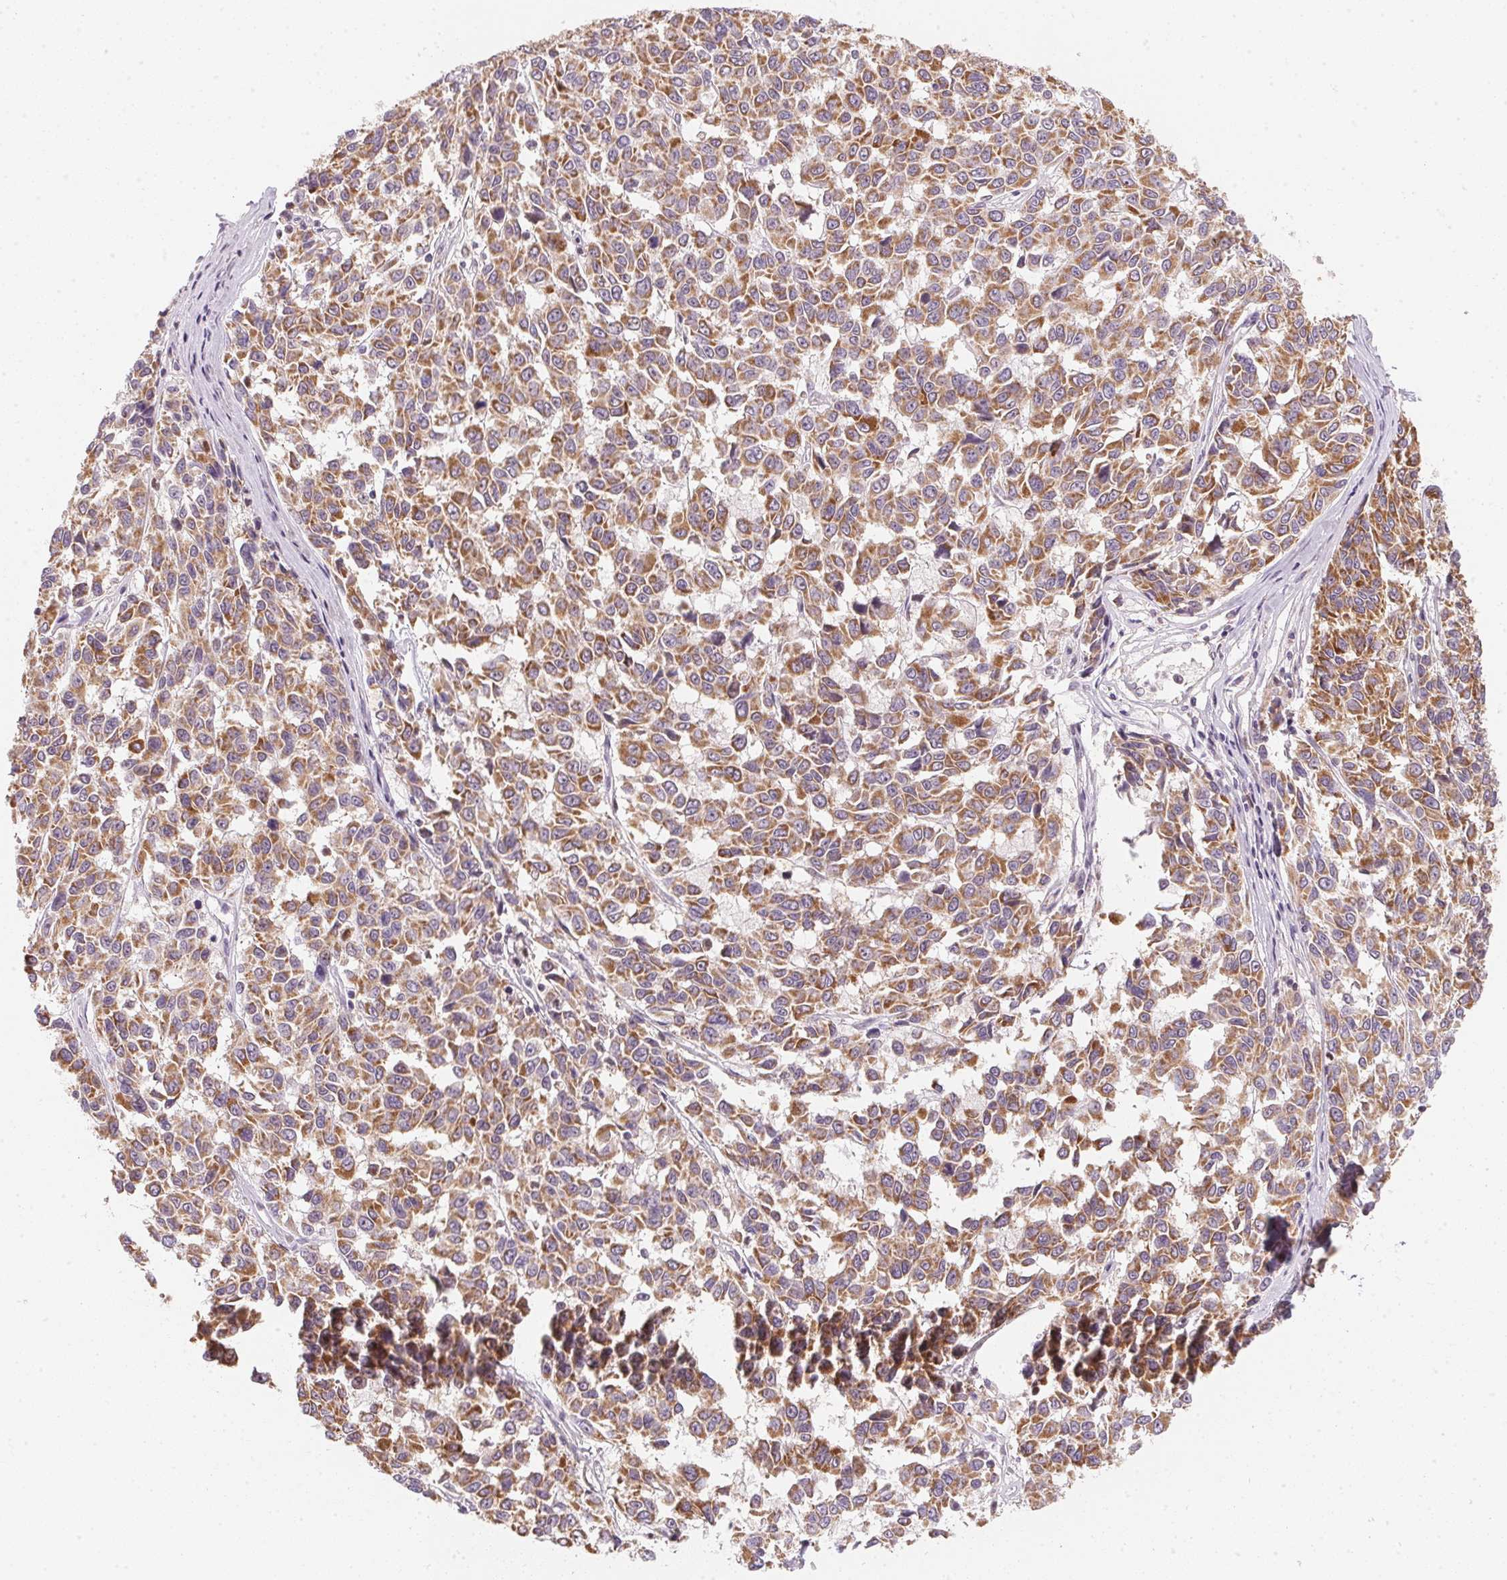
{"staining": {"intensity": "moderate", "quantity": ">75%", "location": "cytoplasmic/membranous"}, "tissue": "melanoma", "cell_type": "Tumor cells", "image_type": "cancer", "snomed": [{"axis": "morphology", "description": "Malignant melanoma, NOS"}, {"axis": "topography", "description": "Skin"}], "caption": "Immunohistochemical staining of malignant melanoma exhibits medium levels of moderate cytoplasmic/membranous protein positivity in approximately >75% of tumor cells.", "gene": "COQ7", "patient": {"sex": "female", "age": 66}}